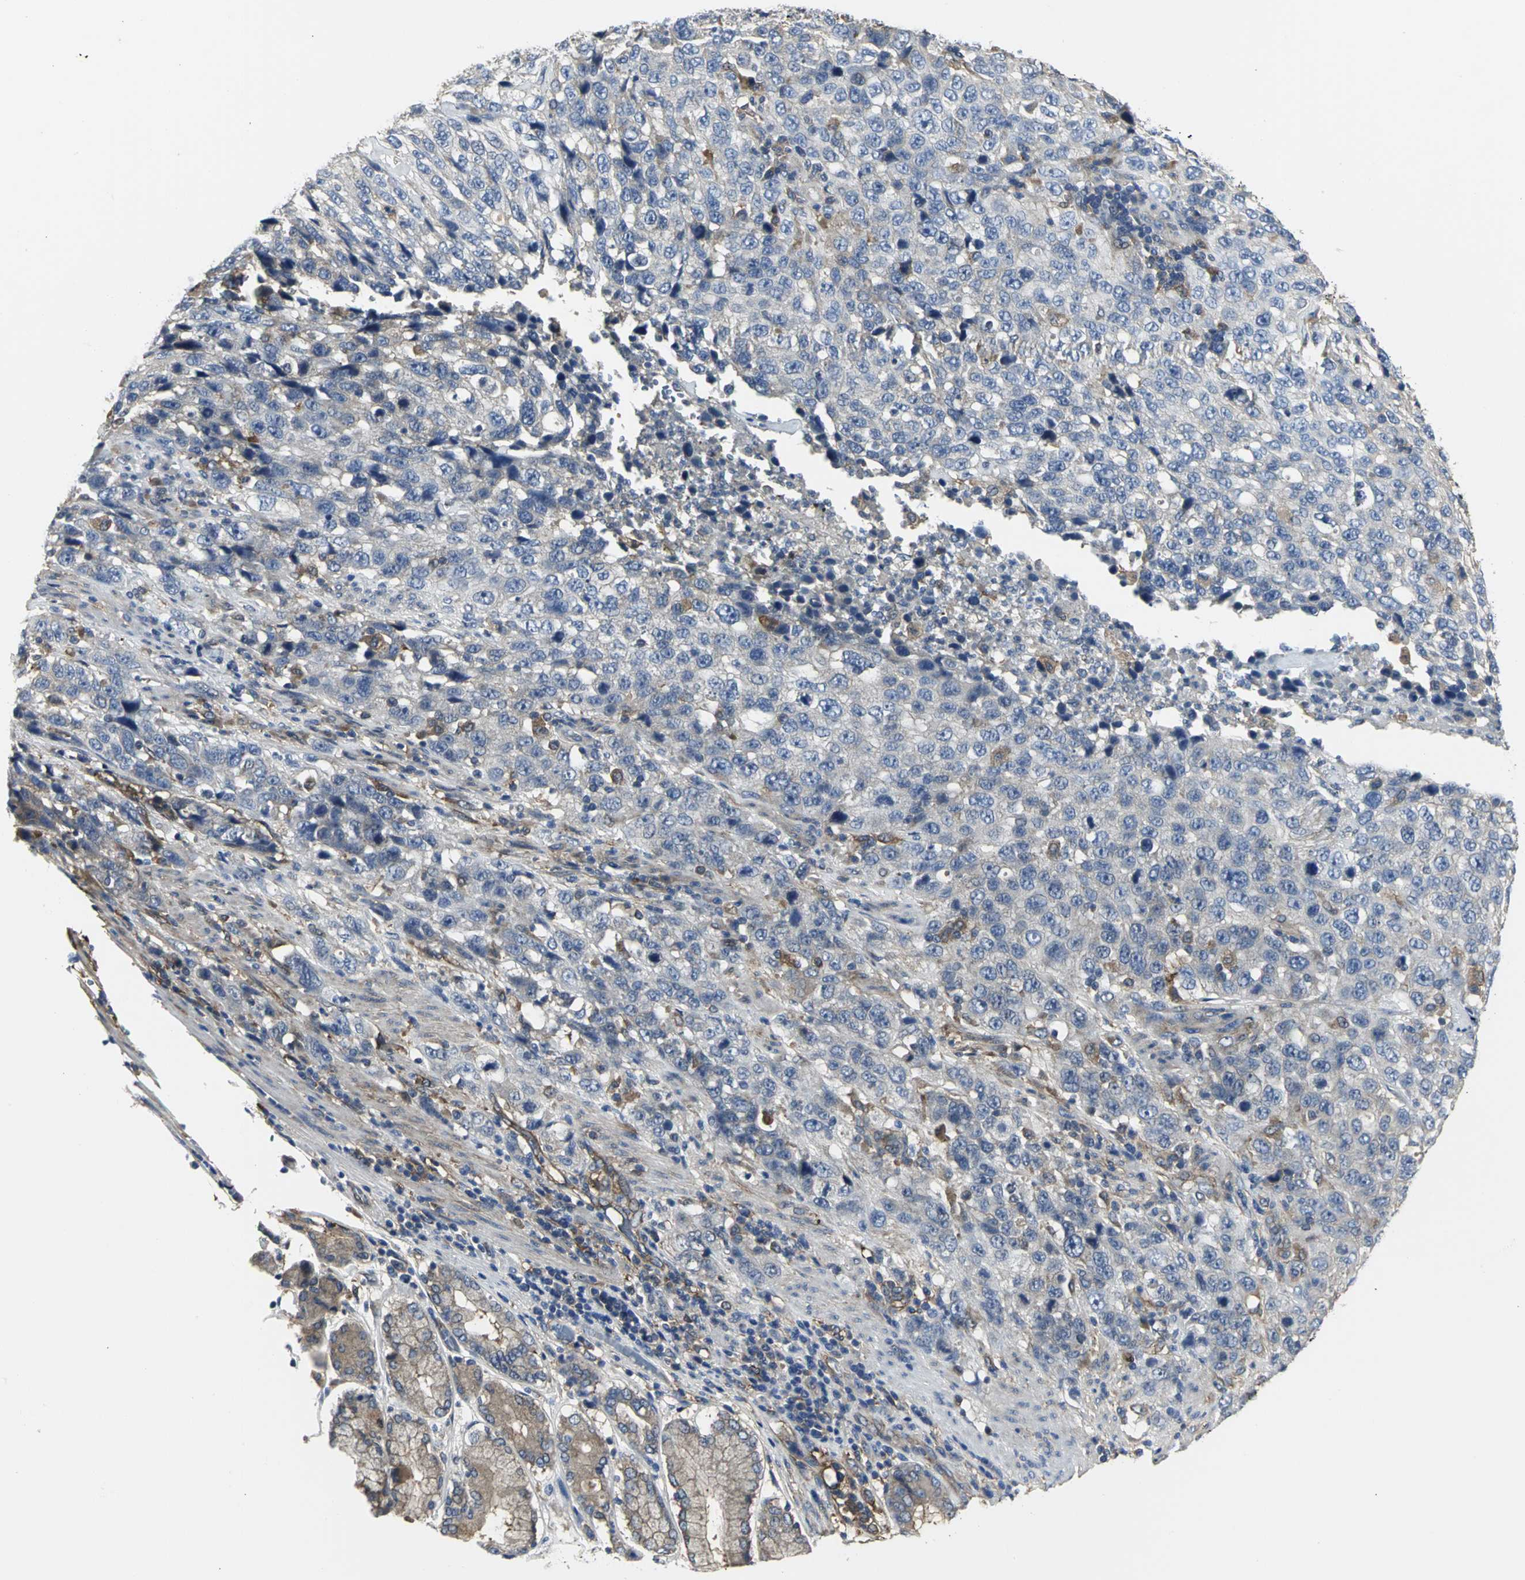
{"staining": {"intensity": "negative", "quantity": "none", "location": "none"}, "tissue": "stomach cancer", "cell_type": "Tumor cells", "image_type": "cancer", "snomed": [{"axis": "morphology", "description": "Normal tissue, NOS"}, {"axis": "morphology", "description": "Adenocarcinoma, NOS"}, {"axis": "topography", "description": "Stomach"}], "caption": "Tumor cells show no significant staining in adenocarcinoma (stomach). The staining is performed using DAB brown chromogen with nuclei counter-stained in using hematoxylin.", "gene": "CHRNB1", "patient": {"sex": "male", "age": 48}}